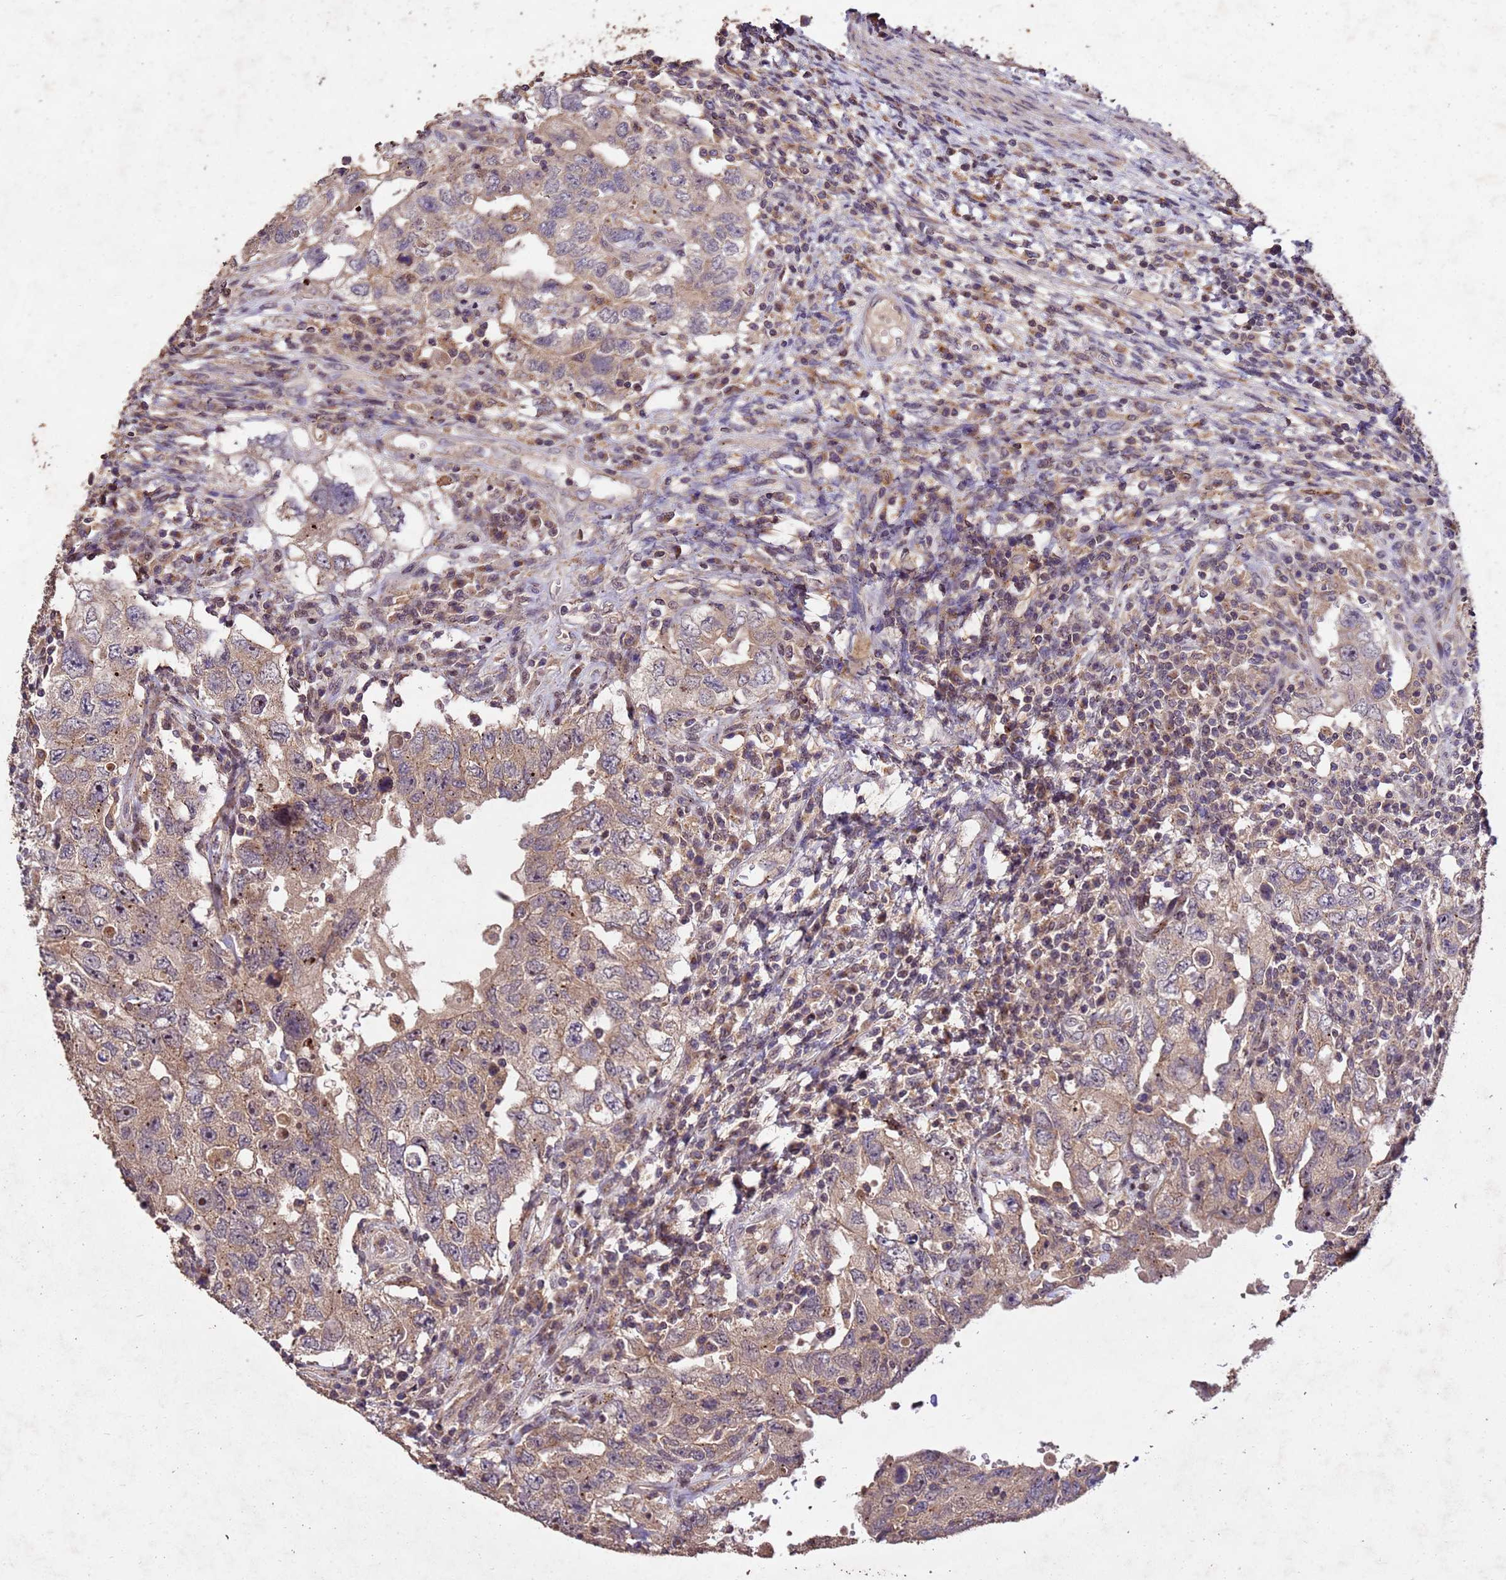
{"staining": {"intensity": "weak", "quantity": ">75%", "location": "cytoplasmic/membranous"}, "tissue": "testis cancer", "cell_type": "Tumor cells", "image_type": "cancer", "snomed": [{"axis": "morphology", "description": "Carcinoma, Embryonal, NOS"}, {"axis": "topography", "description": "Testis"}], "caption": "This photomicrograph shows immunohistochemistry staining of testis cancer, with low weak cytoplasmic/membranous expression in approximately >75% of tumor cells.", "gene": "TOR4A", "patient": {"sex": "male", "age": 26}}